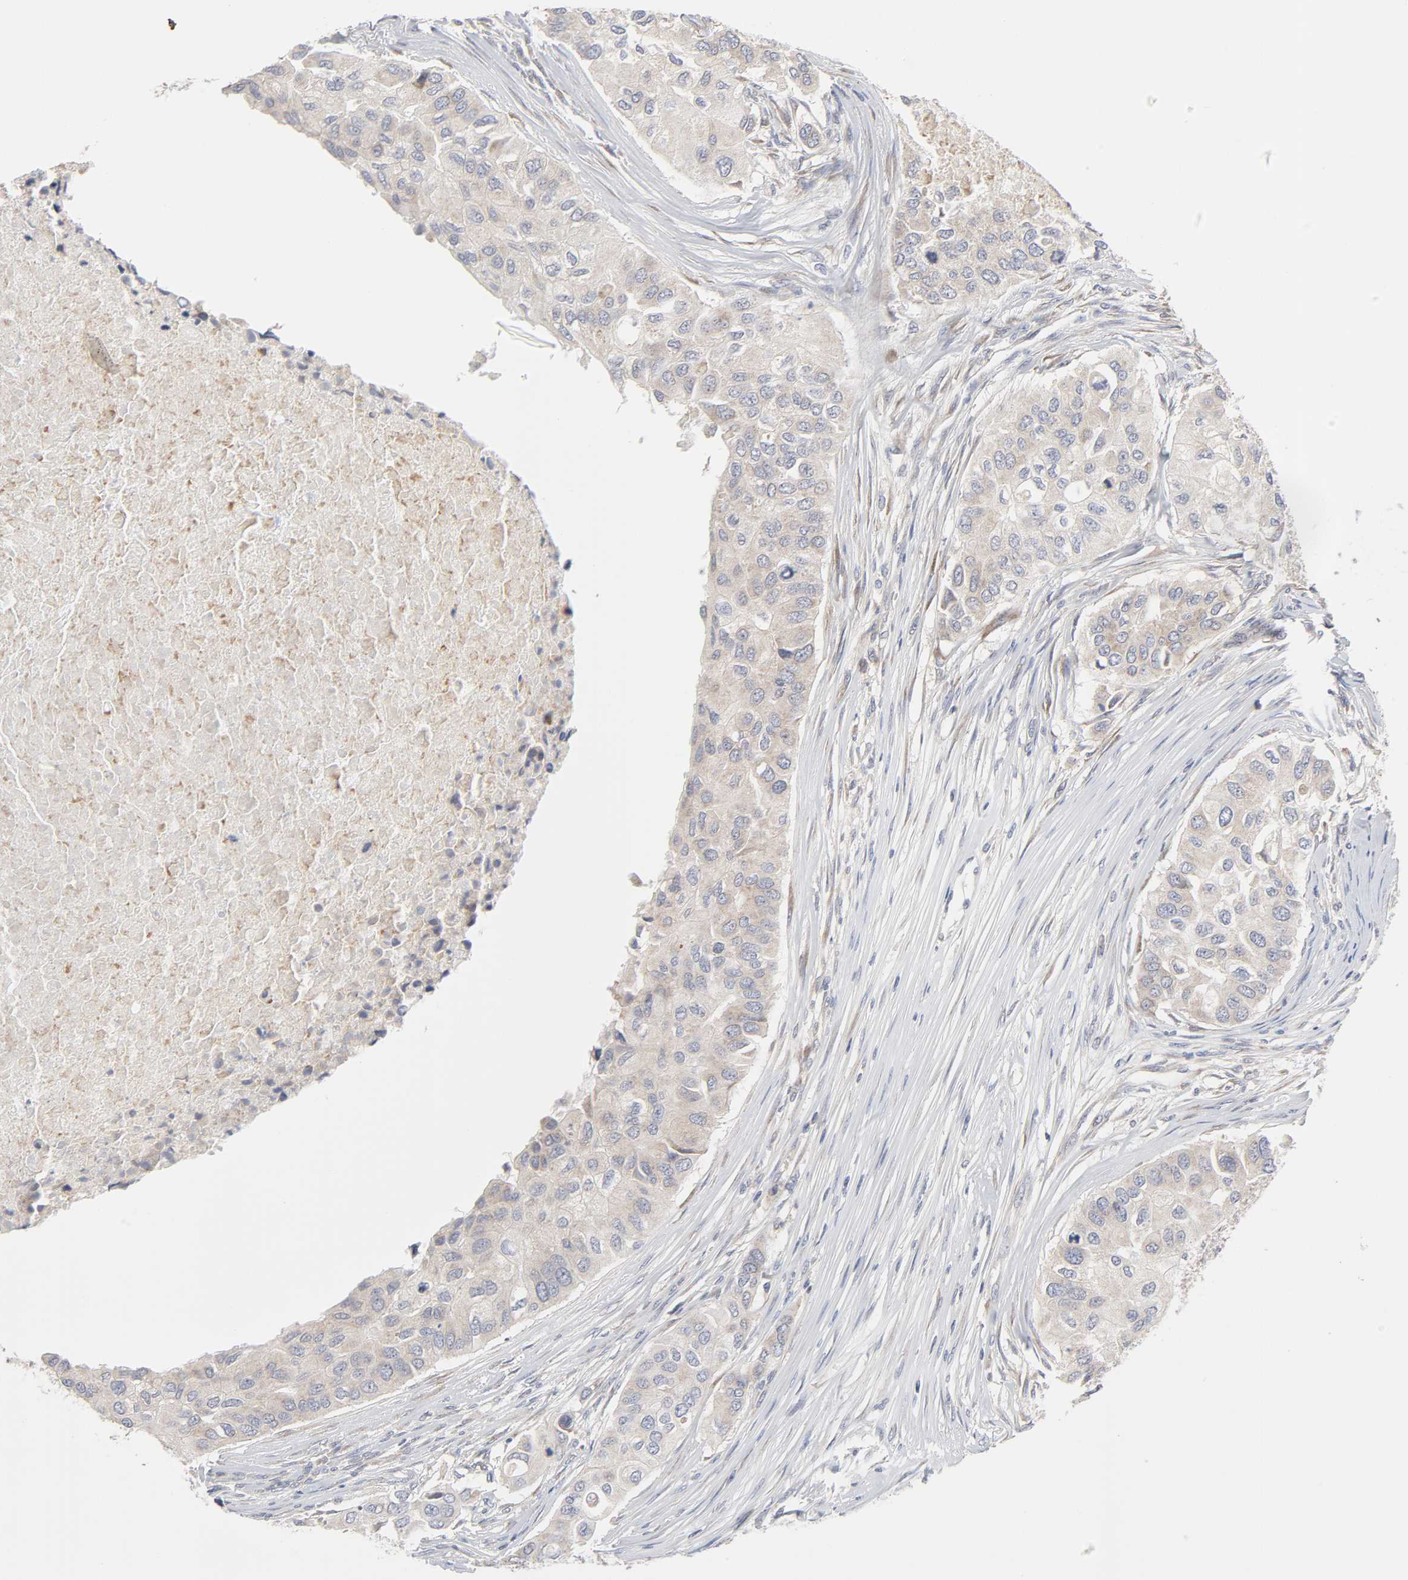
{"staining": {"intensity": "weak", "quantity": "25%-75%", "location": "cytoplasmic/membranous"}, "tissue": "breast cancer", "cell_type": "Tumor cells", "image_type": "cancer", "snomed": [{"axis": "morphology", "description": "Normal tissue, NOS"}, {"axis": "morphology", "description": "Duct carcinoma"}, {"axis": "topography", "description": "Breast"}], "caption": "Immunohistochemistry histopathology image of human breast cancer stained for a protein (brown), which reveals low levels of weak cytoplasmic/membranous staining in approximately 25%-75% of tumor cells.", "gene": "IL4R", "patient": {"sex": "female", "age": 49}}